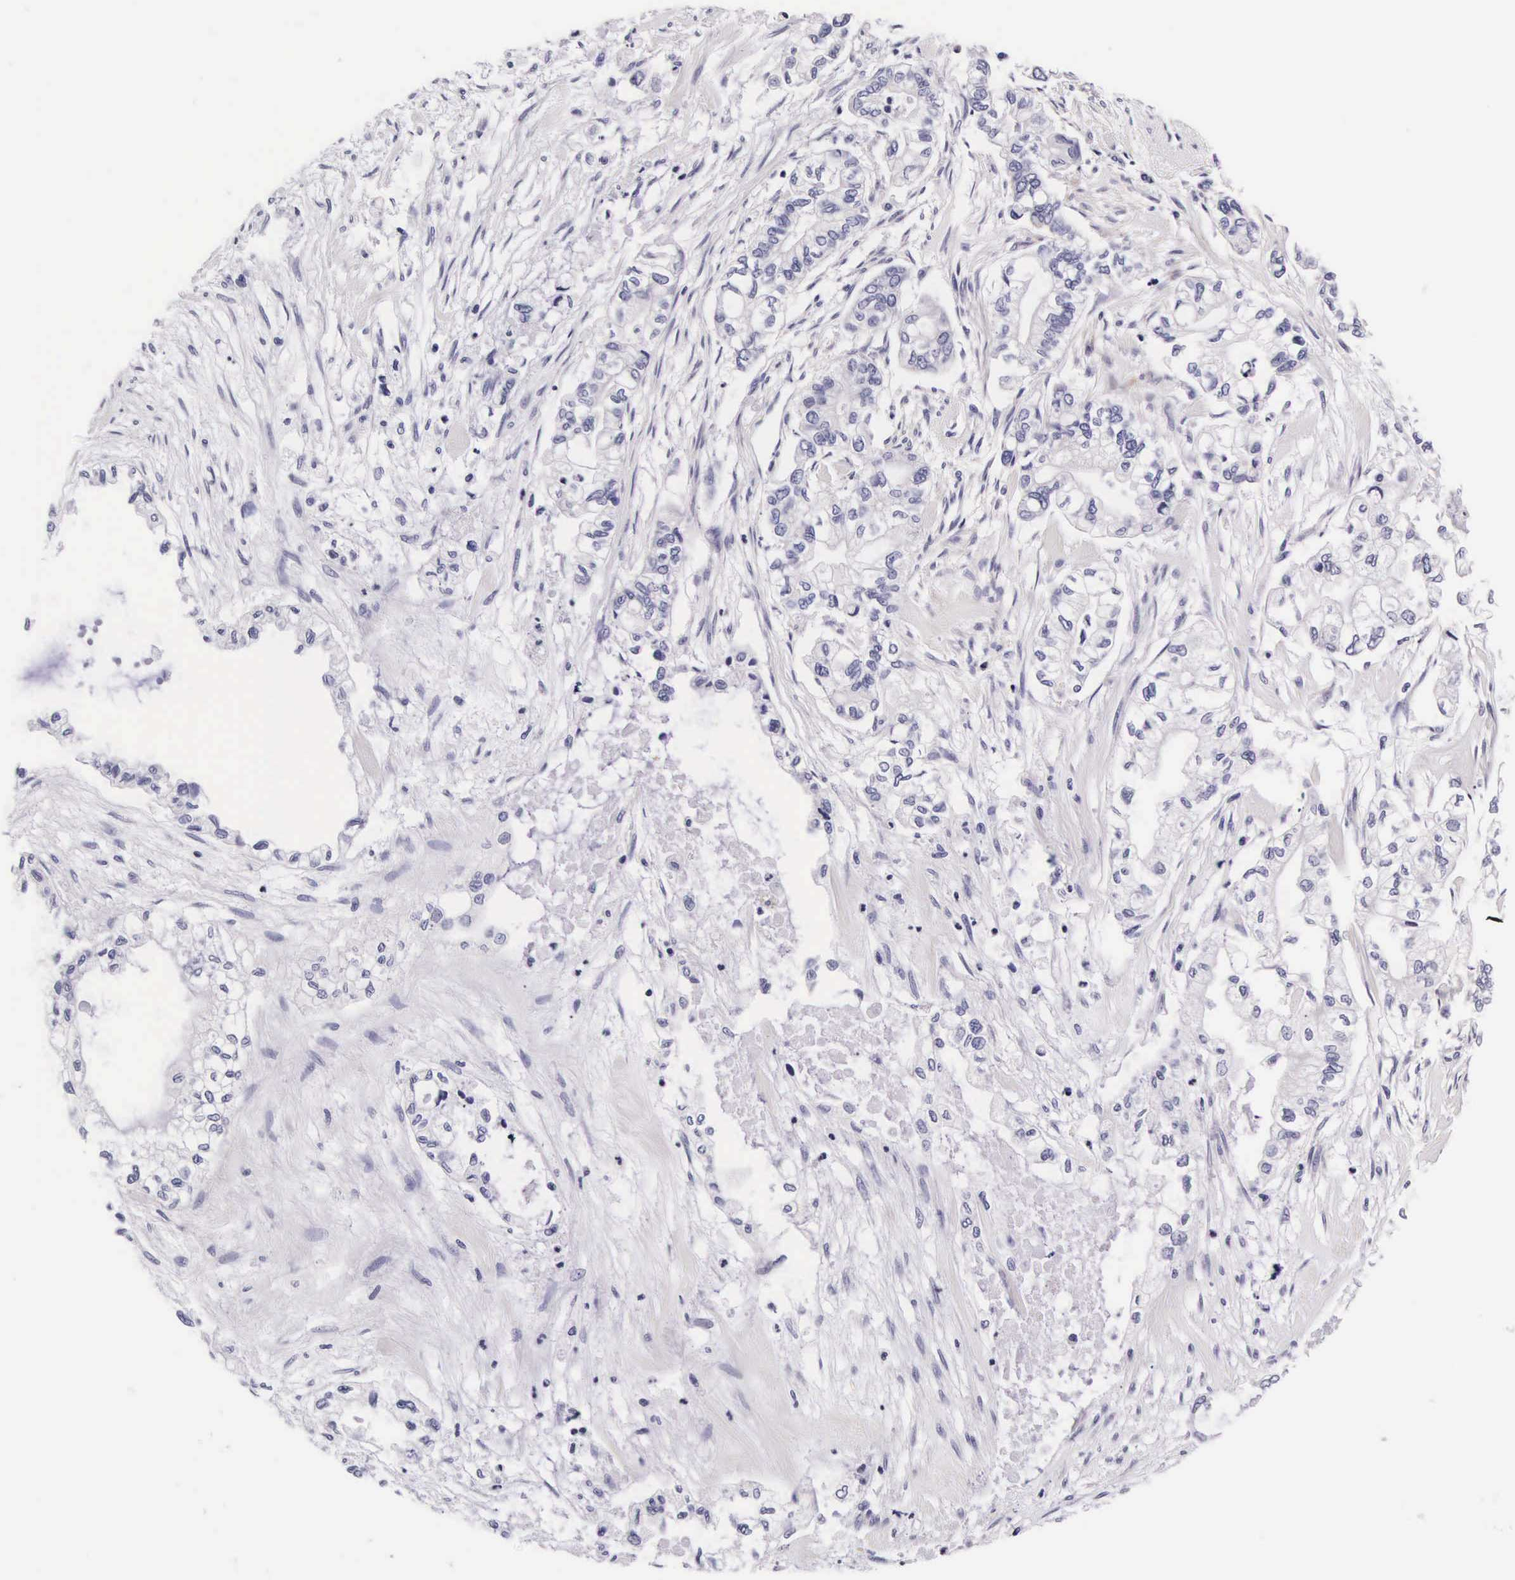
{"staining": {"intensity": "negative", "quantity": "none", "location": "none"}, "tissue": "pancreatic cancer", "cell_type": "Tumor cells", "image_type": "cancer", "snomed": [{"axis": "morphology", "description": "Adenocarcinoma, NOS"}, {"axis": "topography", "description": "Pancreas"}], "caption": "Immunohistochemical staining of pancreatic cancer (adenocarcinoma) reveals no significant positivity in tumor cells.", "gene": "UPRT", "patient": {"sex": "male", "age": 79}}